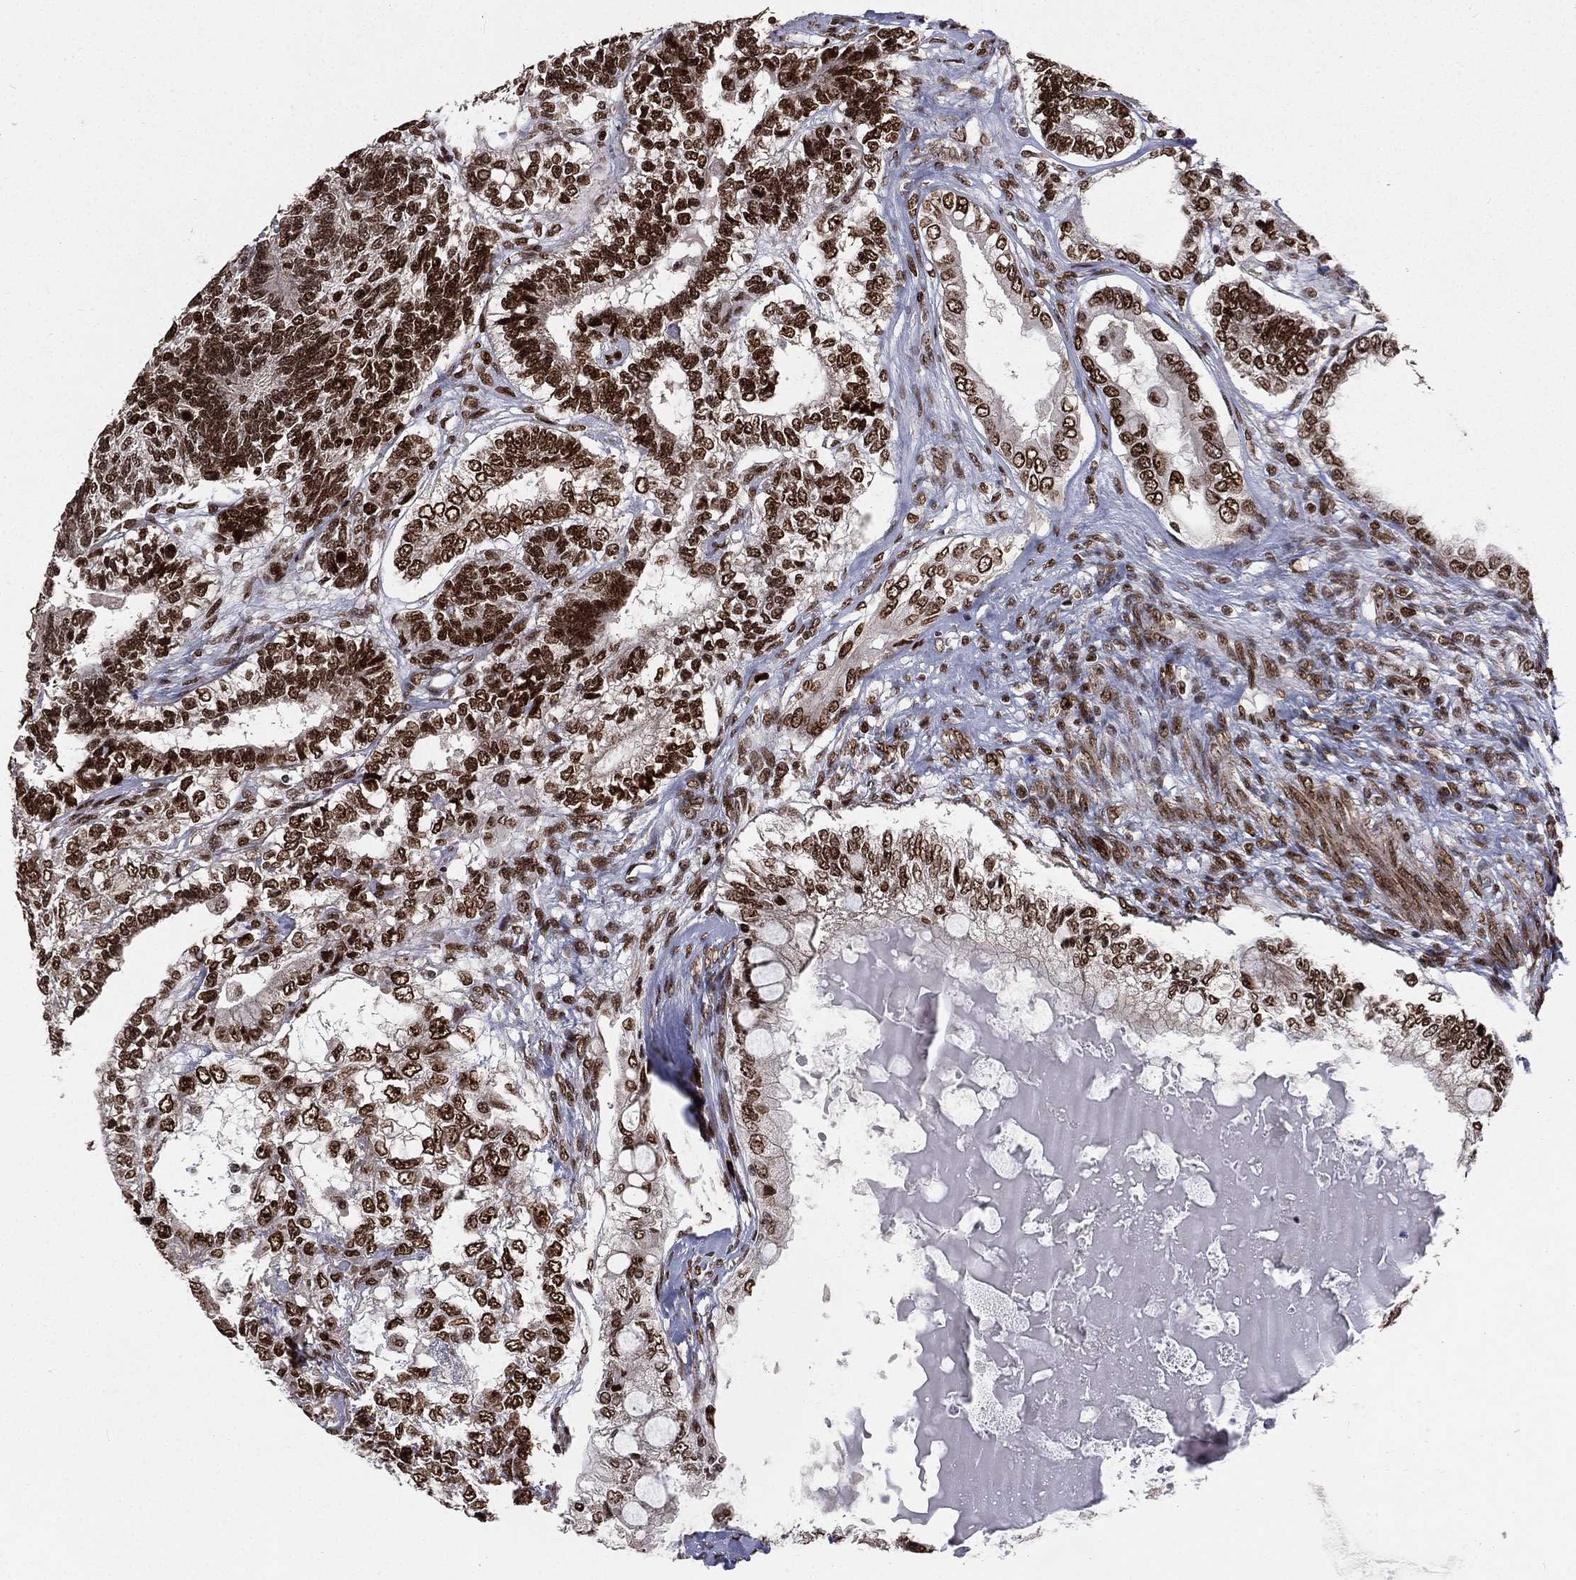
{"staining": {"intensity": "strong", "quantity": ">75%", "location": "nuclear"}, "tissue": "testis cancer", "cell_type": "Tumor cells", "image_type": "cancer", "snomed": [{"axis": "morphology", "description": "Seminoma, NOS"}, {"axis": "morphology", "description": "Carcinoma, Embryonal, NOS"}, {"axis": "topography", "description": "Testis"}], "caption": "Testis cancer was stained to show a protein in brown. There is high levels of strong nuclear staining in approximately >75% of tumor cells.", "gene": "POLB", "patient": {"sex": "male", "age": 41}}